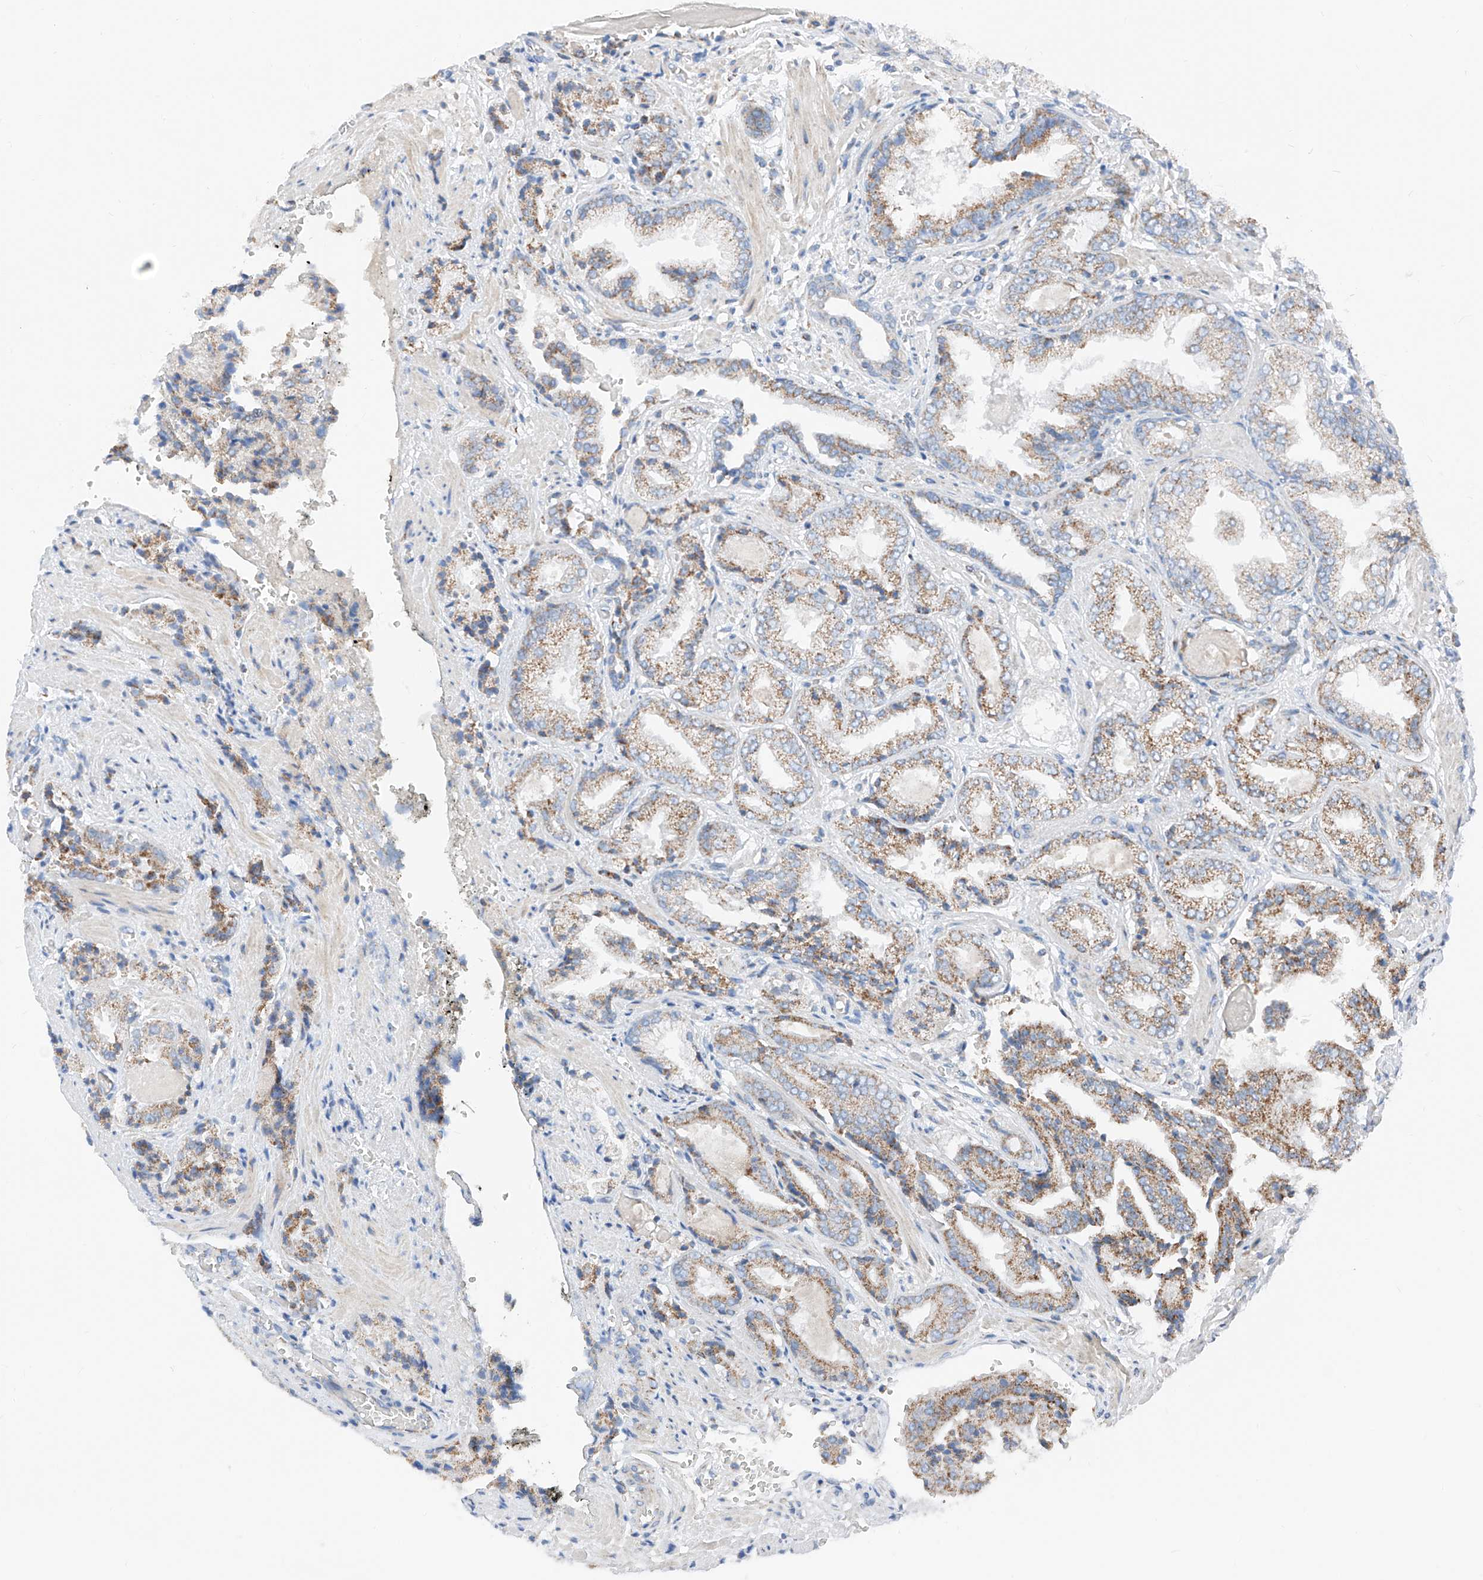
{"staining": {"intensity": "moderate", "quantity": "<25%", "location": "cytoplasmic/membranous"}, "tissue": "prostate cancer", "cell_type": "Tumor cells", "image_type": "cancer", "snomed": [{"axis": "morphology", "description": "Adenocarcinoma, High grade"}, {"axis": "topography", "description": "Prostate"}], "caption": "Prostate adenocarcinoma (high-grade) tissue displays moderate cytoplasmic/membranous expression in about <25% of tumor cells (Brightfield microscopy of DAB IHC at high magnification).", "gene": "MRAP", "patient": {"sex": "male", "age": 71}}